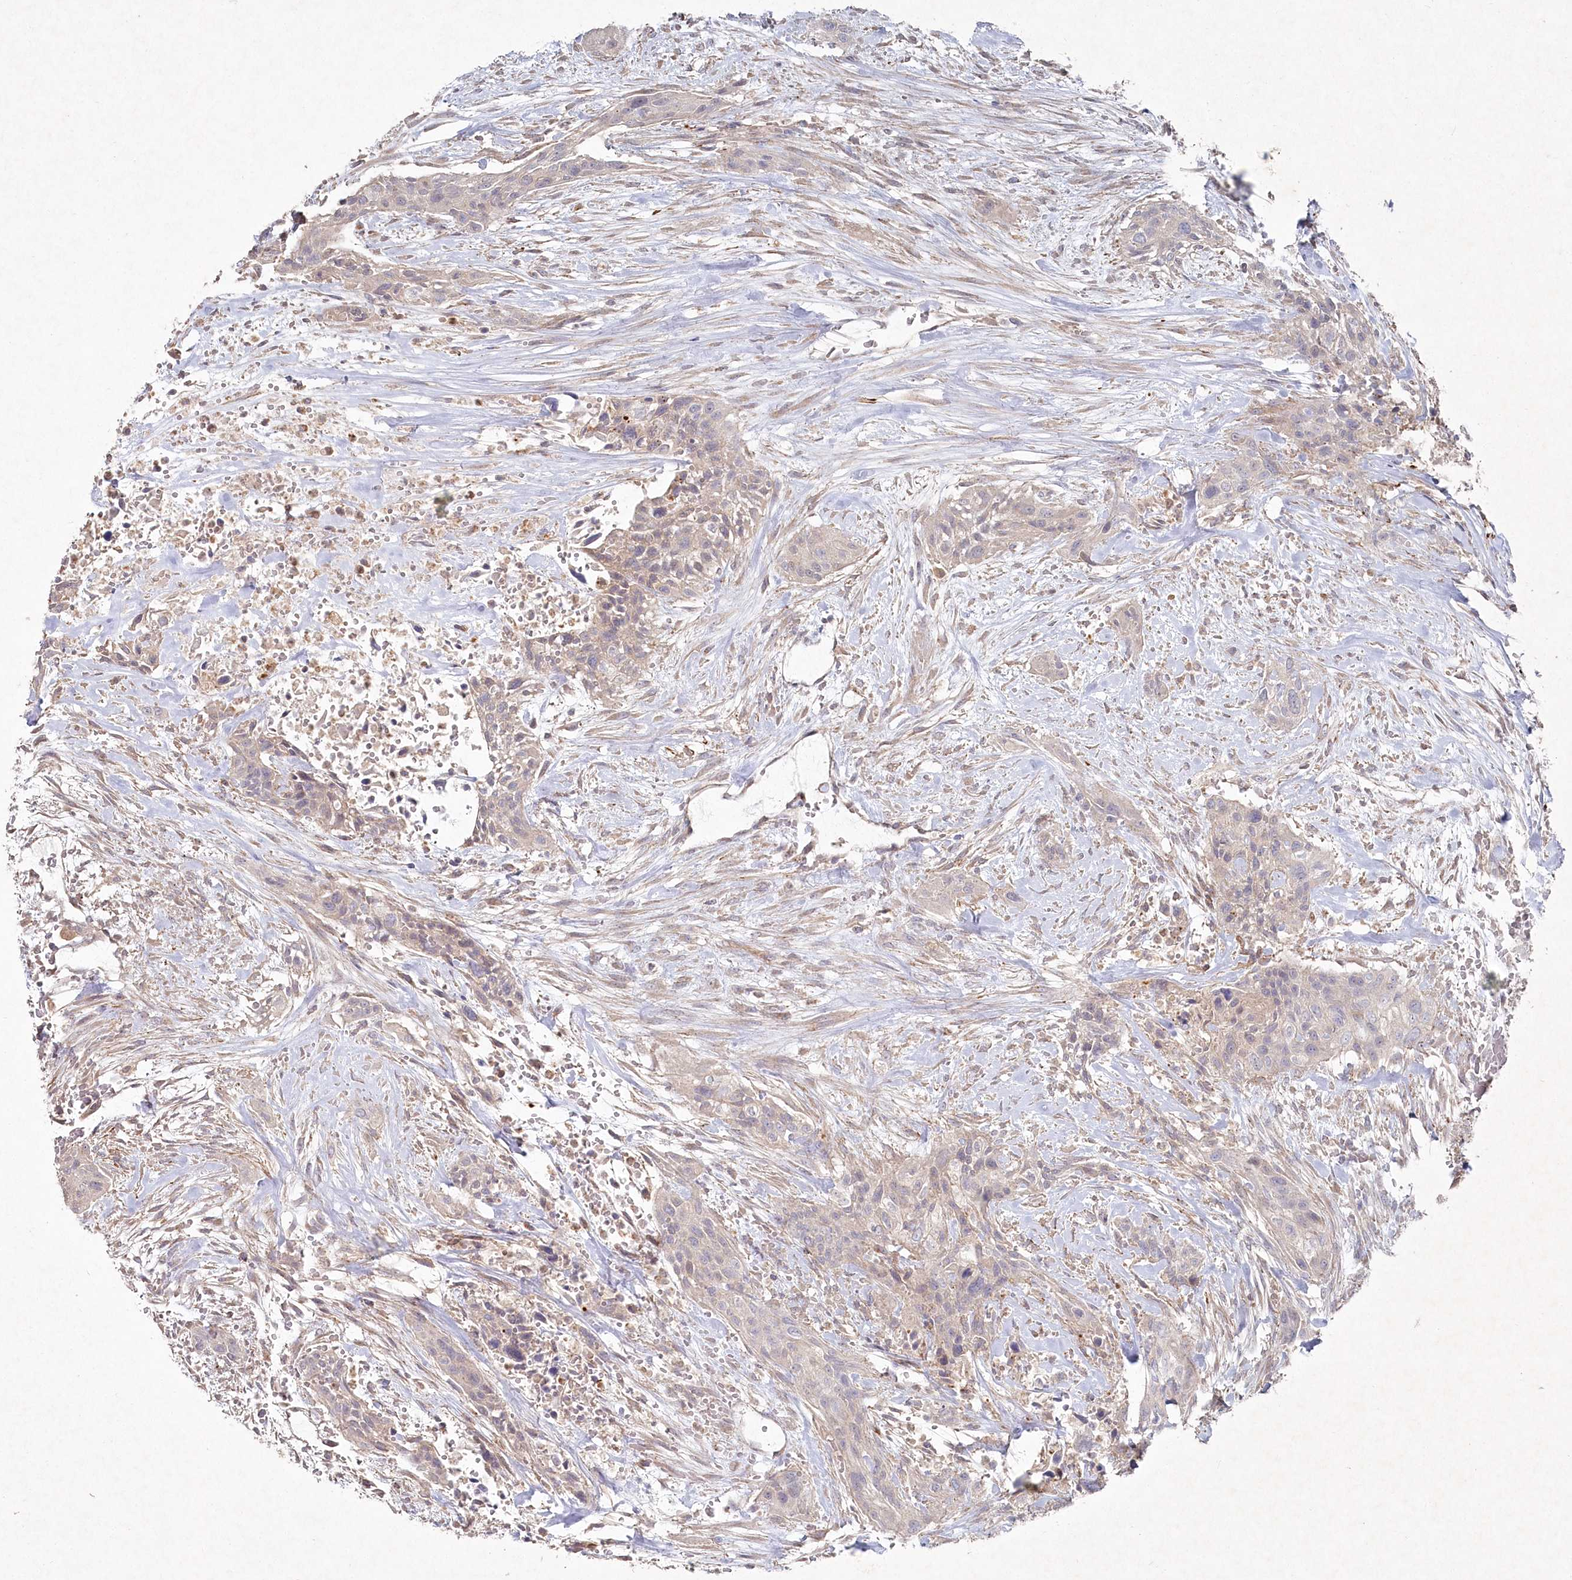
{"staining": {"intensity": "negative", "quantity": "none", "location": "none"}, "tissue": "urothelial cancer", "cell_type": "Tumor cells", "image_type": "cancer", "snomed": [{"axis": "morphology", "description": "Urothelial carcinoma, High grade"}, {"axis": "topography", "description": "Urinary bladder"}], "caption": "This is an IHC photomicrograph of urothelial cancer. There is no staining in tumor cells.", "gene": "TGFBRAP1", "patient": {"sex": "male", "age": 35}}